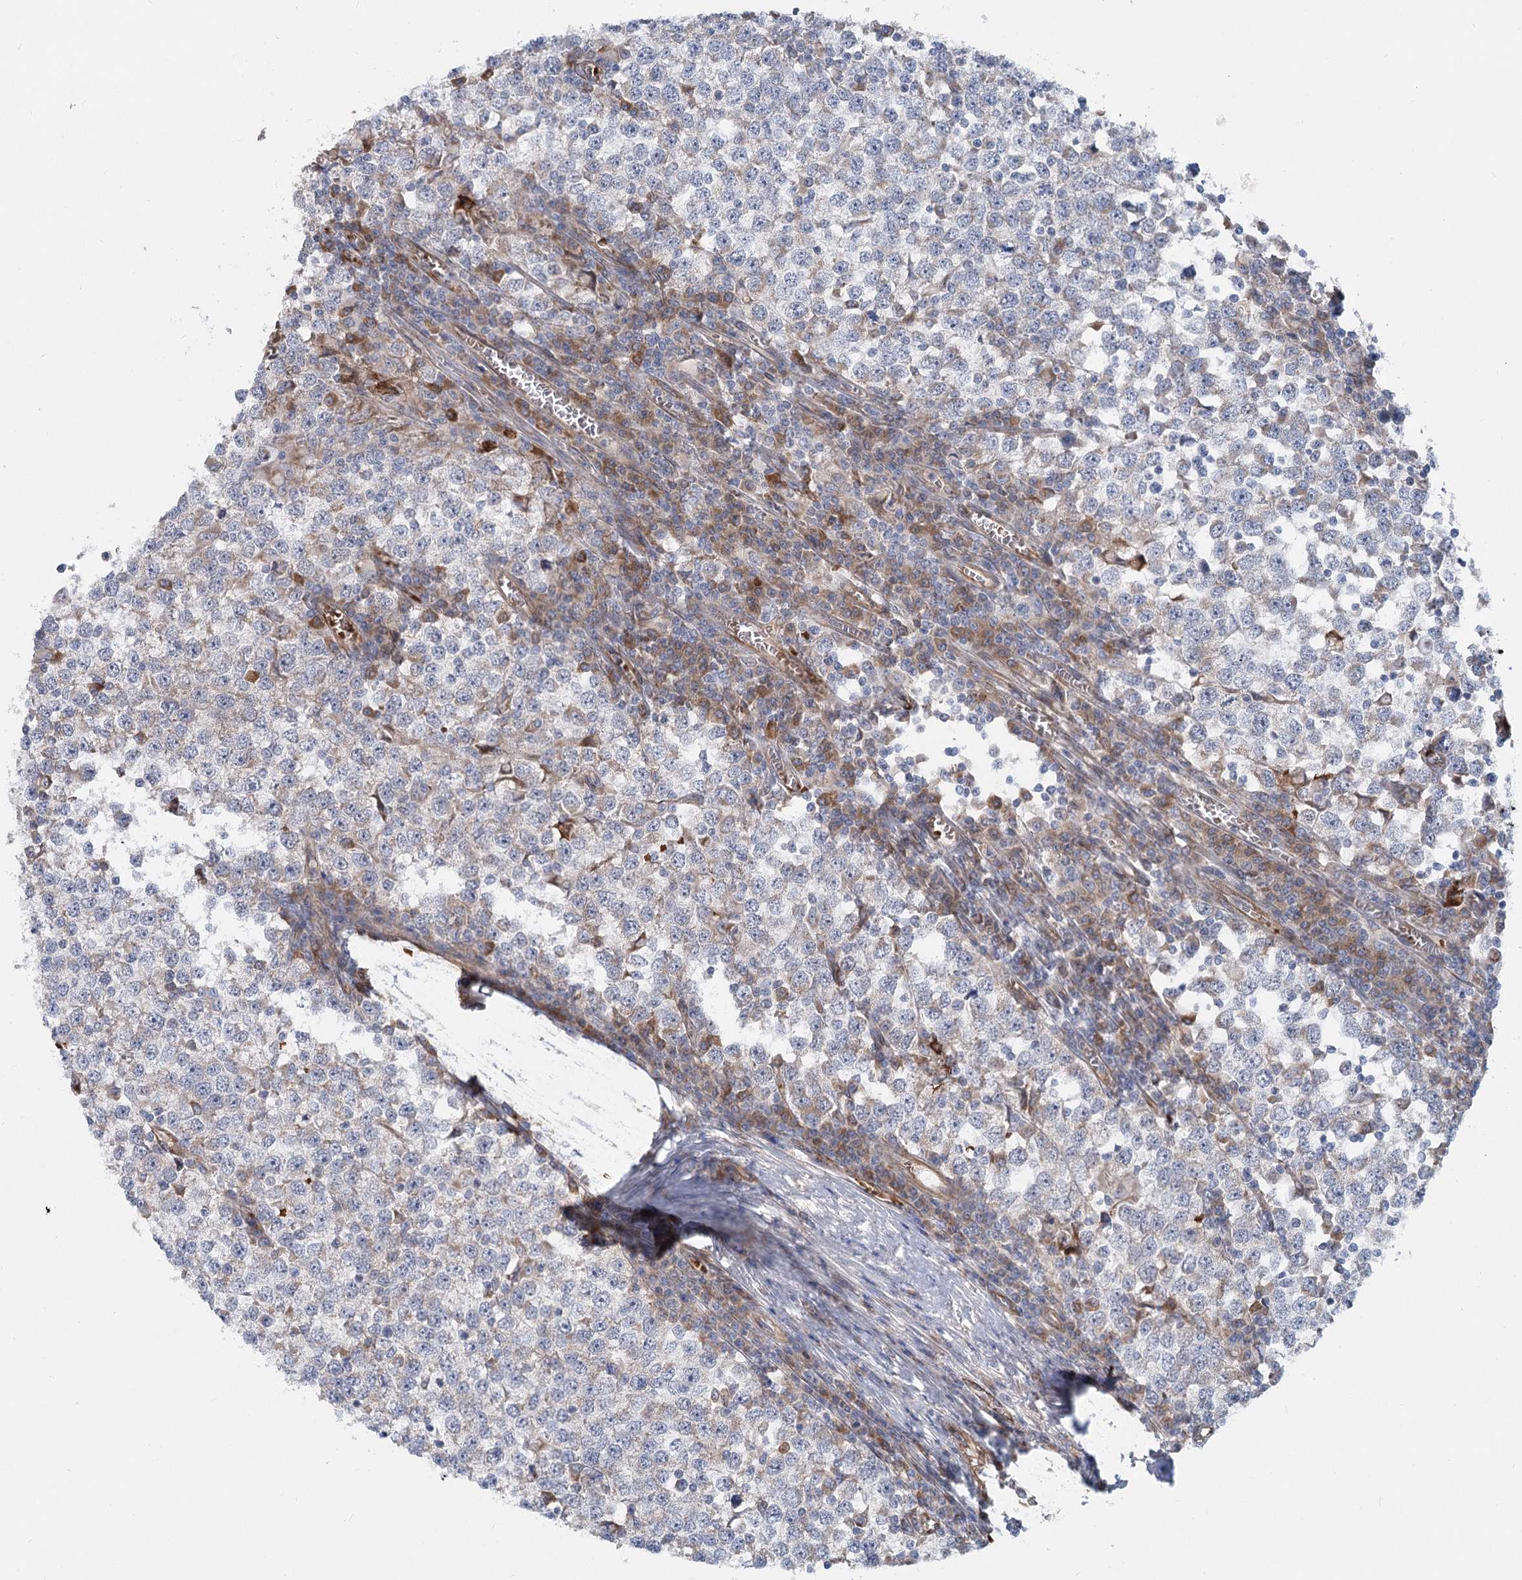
{"staining": {"intensity": "weak", "quantity": "<25%", "location": "cytoplasmic/membranous"}, "tissue": "testis cancer", "cell_type": "Tumor cells", "image_type": "cancer", "snomed": [{"axis": "morphology", "description": "Seminoma, NOS"}, {"axis": "topography", "description": "Testis"}], "caption": "Testis seminoma was stained to show a protein in brown. There is no significant positivity in tumor cells. (Brightfield microscopy of DAB IHC at high magnification).", "gene": "CIB4", "patient": {"sex": "male", "age": 65}}